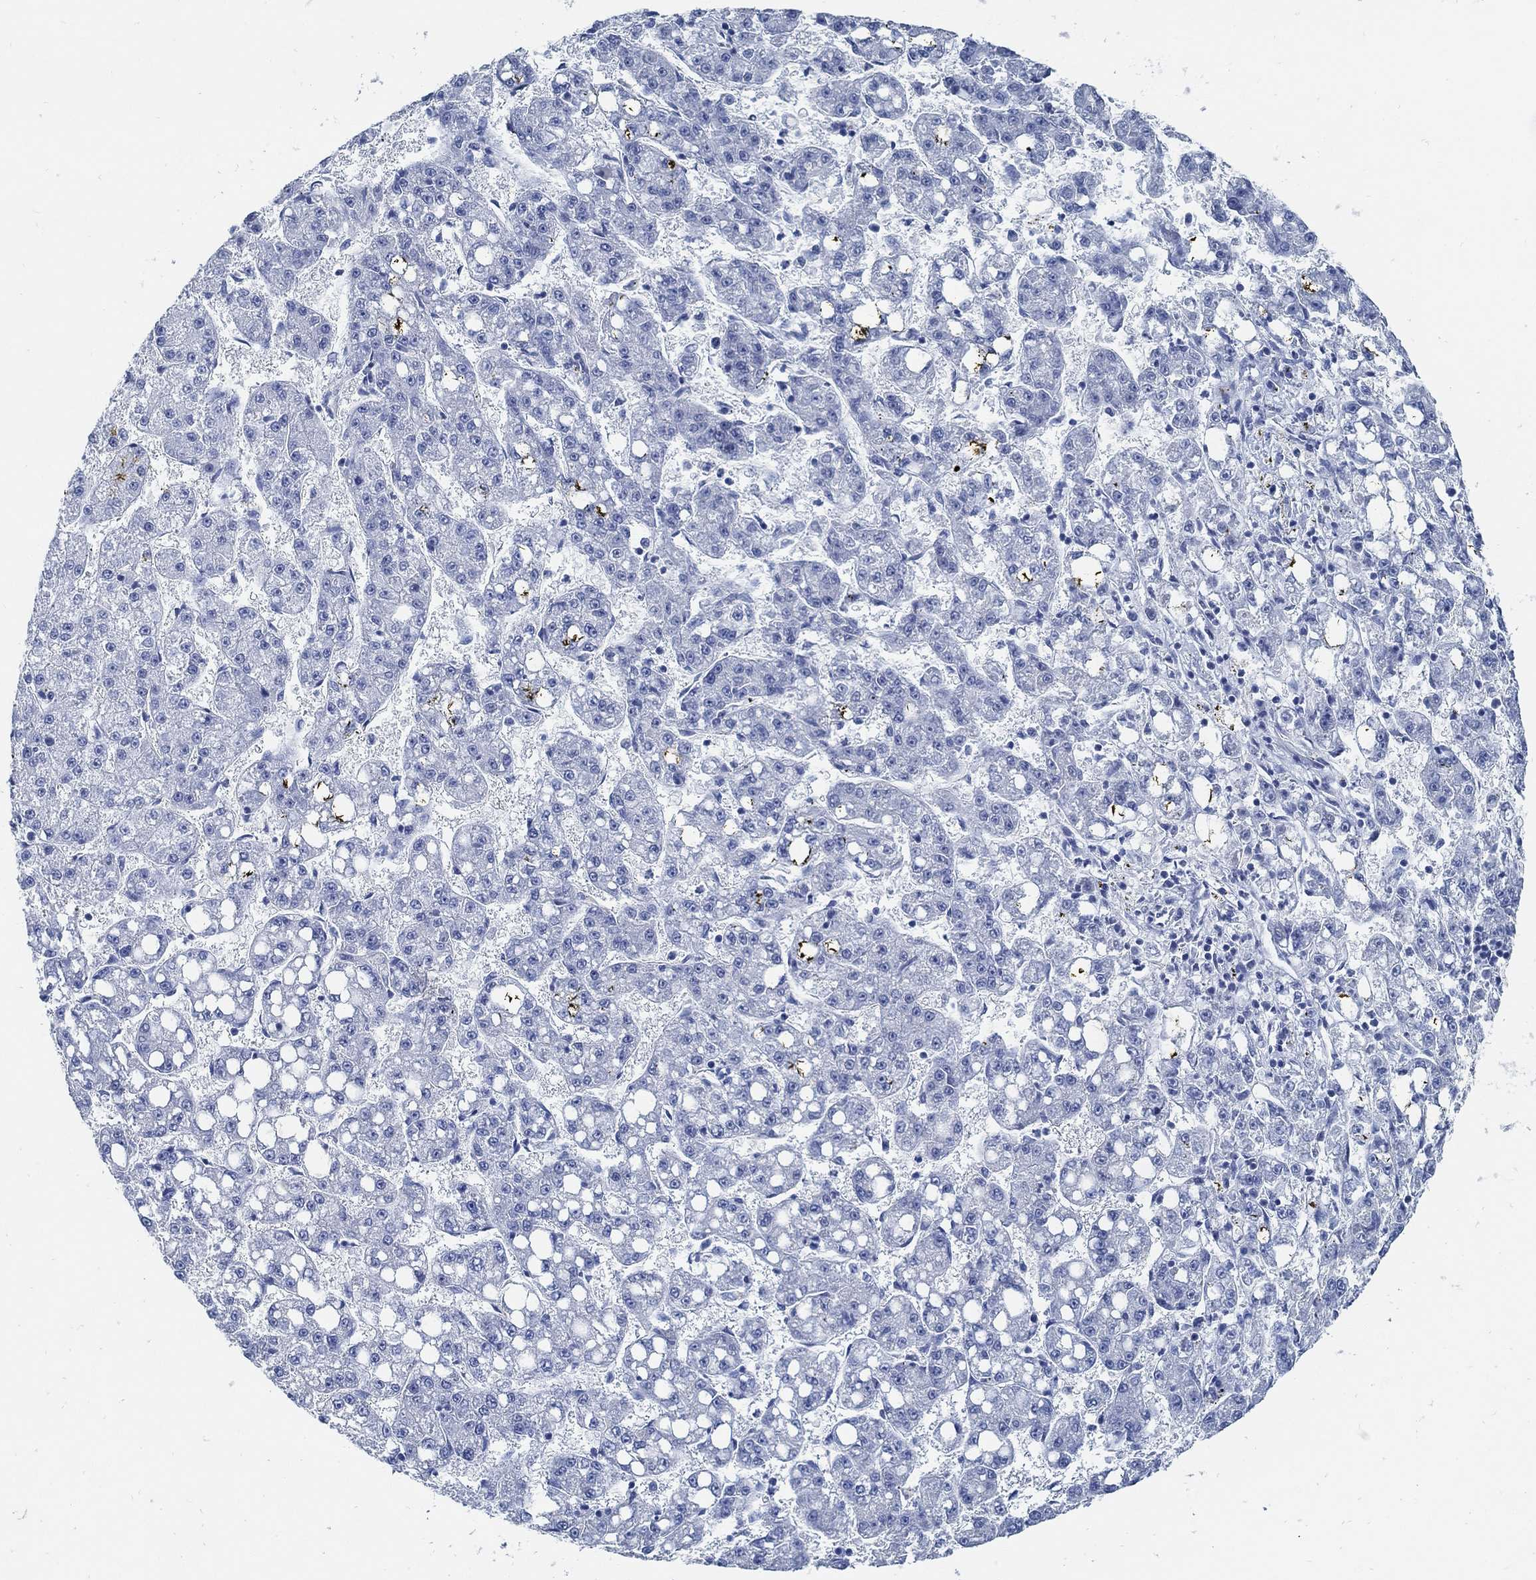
{"staining": {"intensity": "negative", "quantity": "none", "location": "none"}, "tissue": "liver cancer", "cell_type": "Tumor cells", "image_type": "cancer", "snomed": [{"axis": "morphology", "description": "Carcinoma, Hepatocellular, NOS"}, {"axis": "topography", "description": "Liver"}], "caption": "IHC image of neoplastic tissue: liver cancer stained with DAB exhibits no significant protein expression in tumor cells.", "gene": "SLC45A1", "patient": {"sex": "female", "age": 65}}